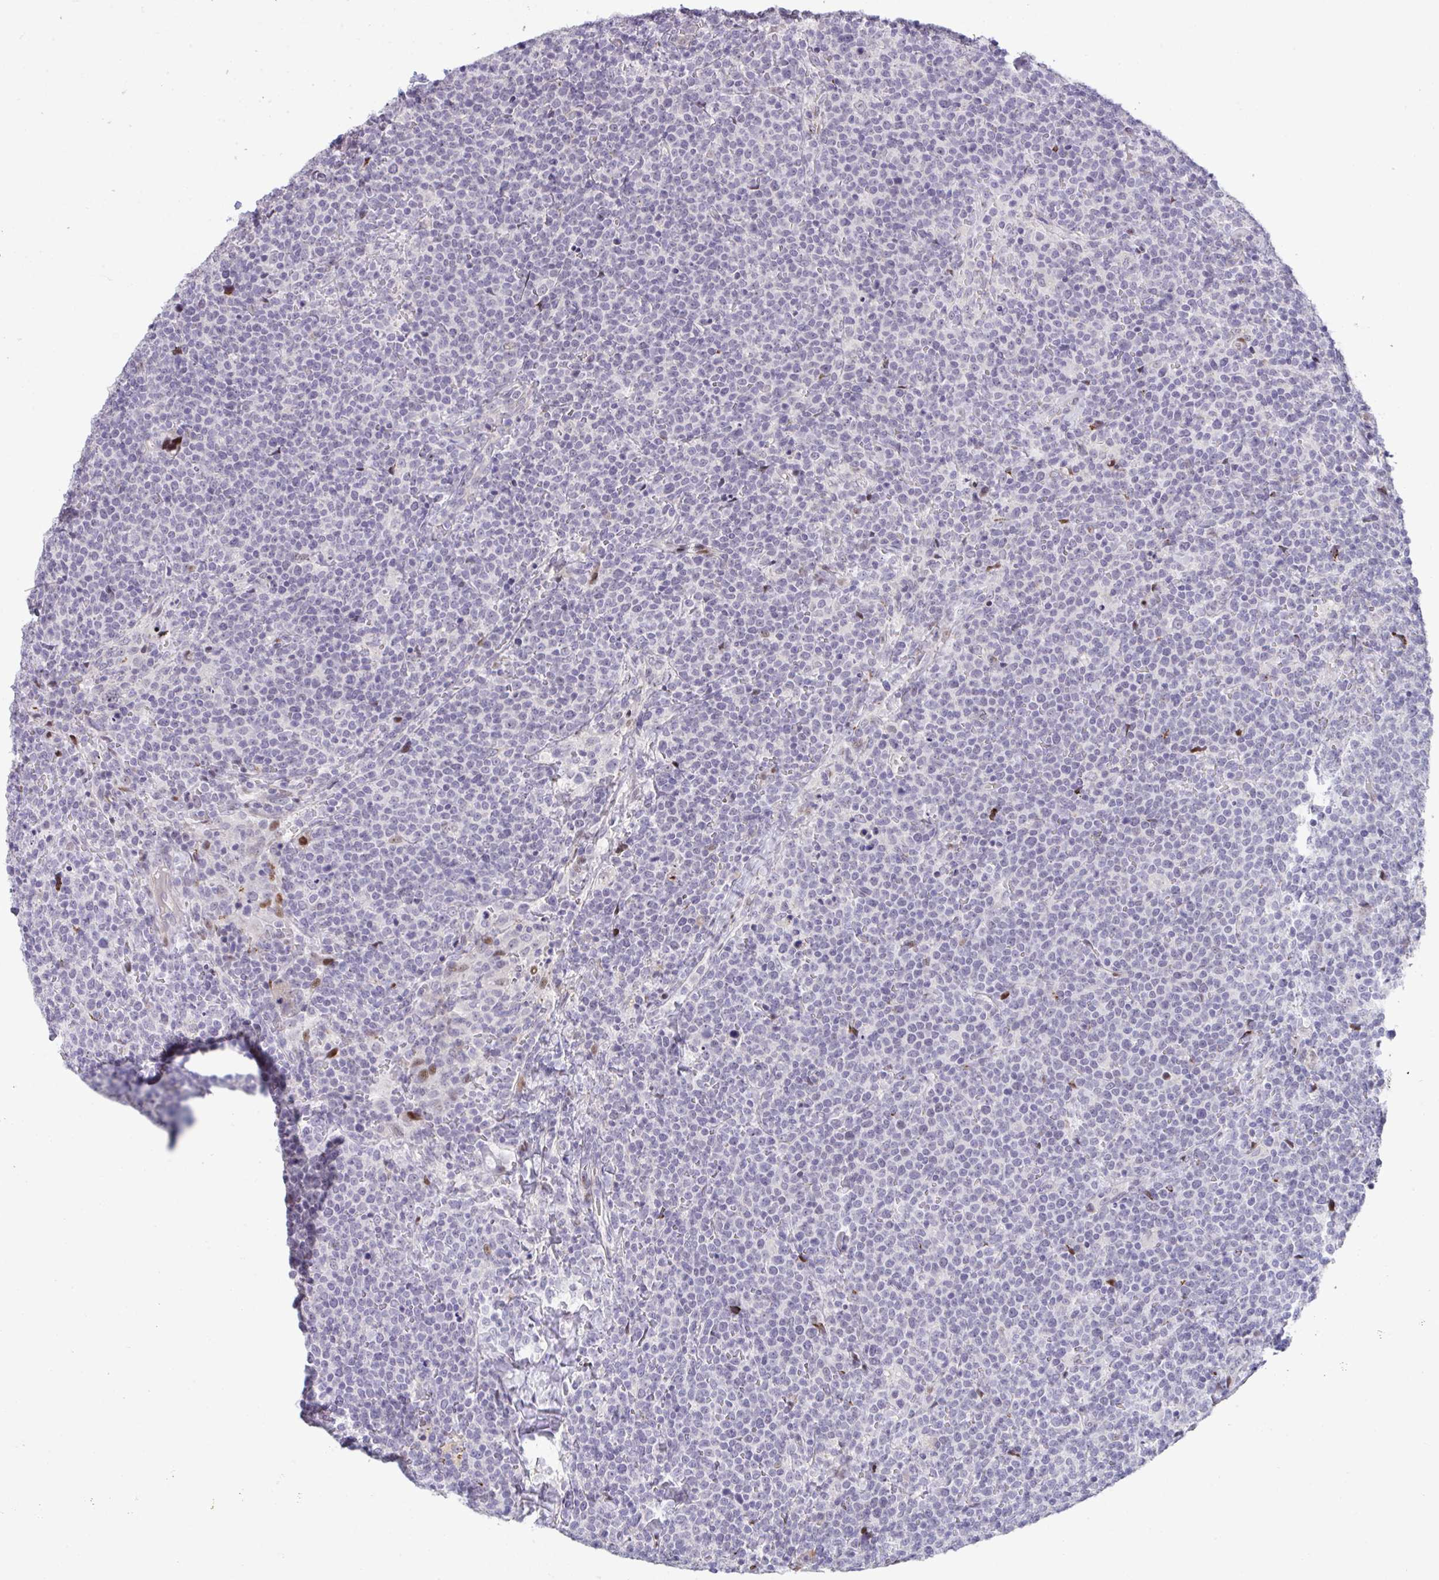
{"staining": {"intensity": "moderate", "quantity": "<25%", "location": "nuclear"}, "tissue": "lymphoma", "cell_type": "Tumor cells", "image_type": "cancer", "snomed": [{"axis": "morphology", "description": "Malignant lymphoma, non-Hodgkin's type, High grade"}, {"axis": "topography", "description": "Lymph node"}], "caption": "Immunohistochemical staining of human lymphoma shows low levels of moderate nuclear positivity in approximately <25% of tumor cells. (DAB IHC with brightfield microscopy, high magnification).", "gene": "GALNT16", "patient": {"sex": "male", "age": 61}}